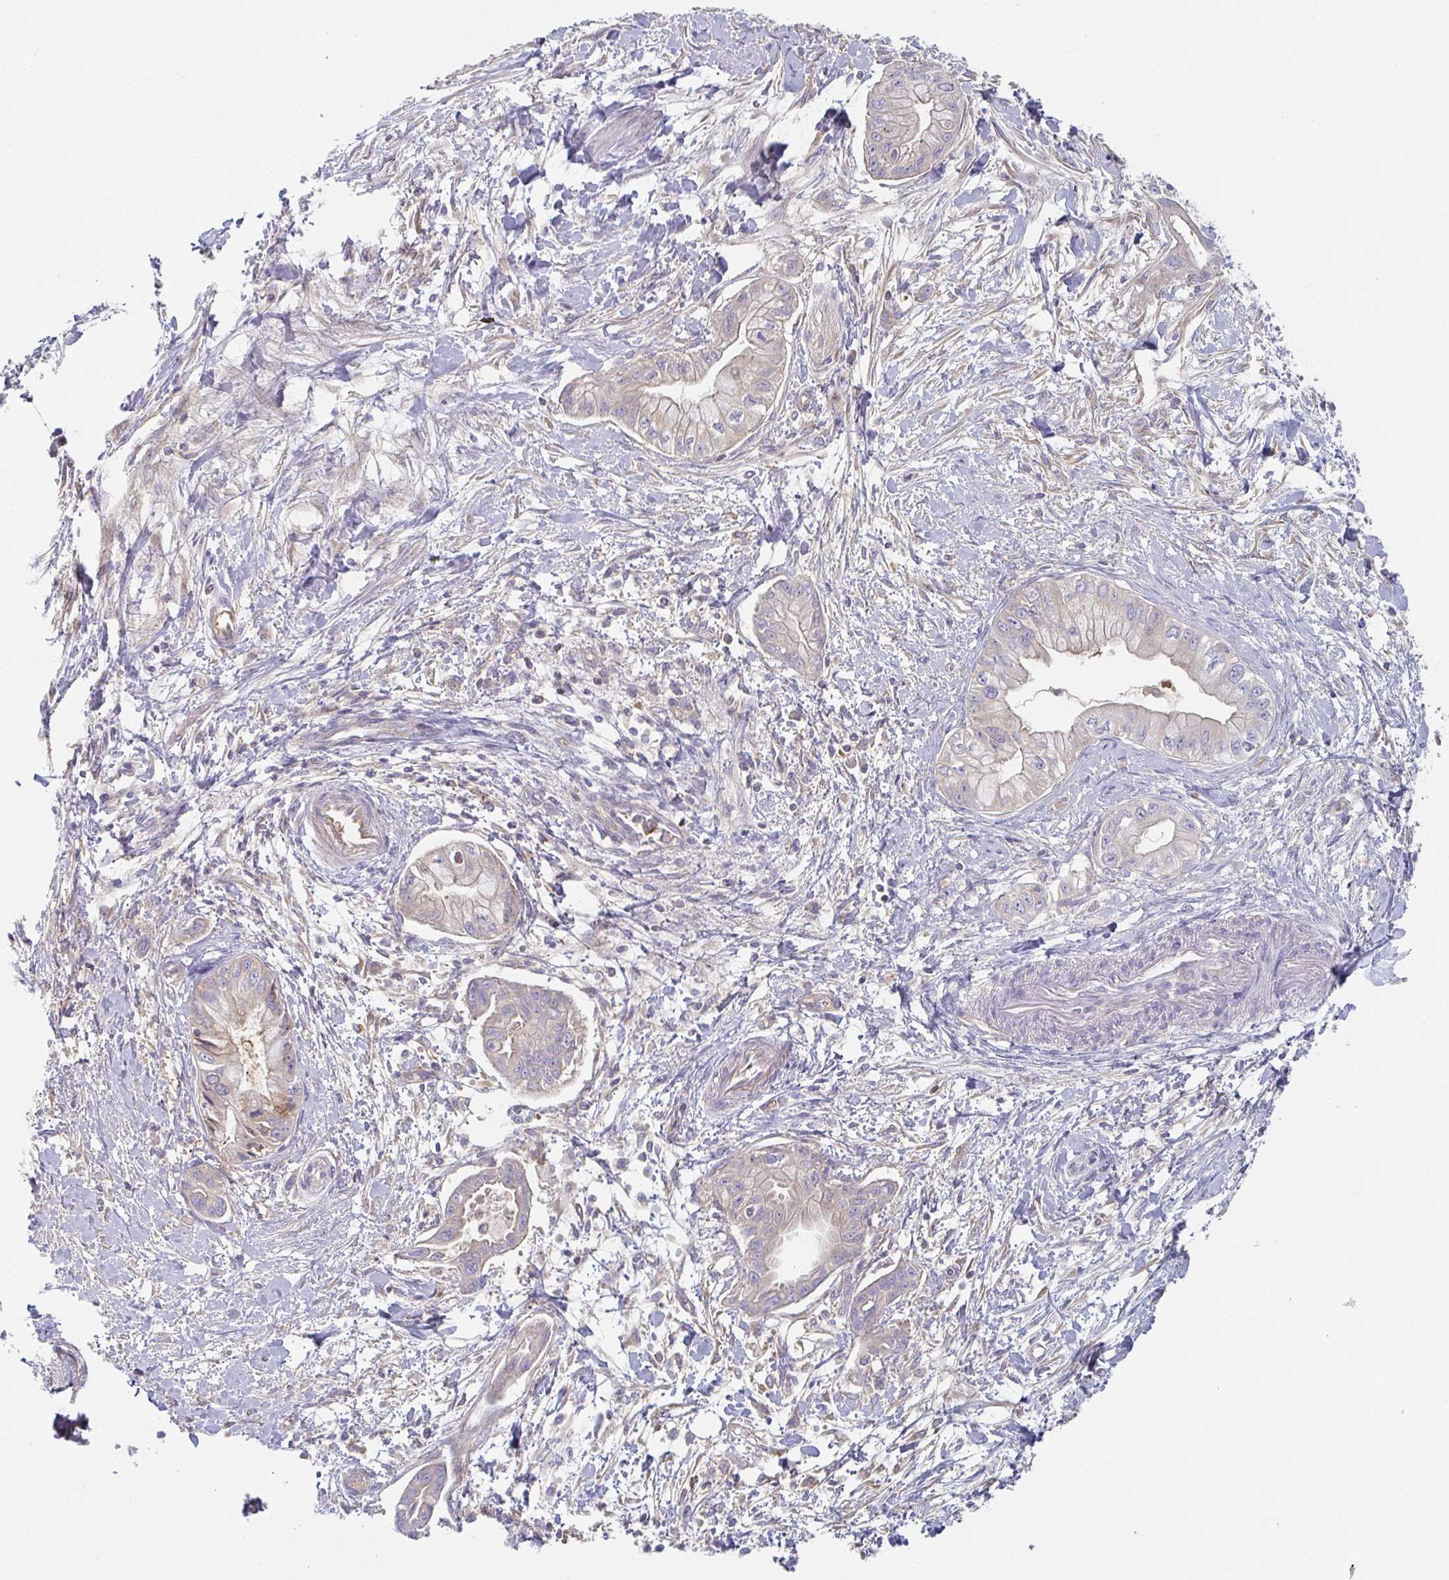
{"staining": {"intensity": "negative", "quantity": "none", "location": "none"}, "tissue": "pancreatic cancer", "cell_type": "Tumor cells", "image_type": "cancer", "snomed": [{"axis": "morphology", "description": "Adenocarcinoma, NOS"}, {"axis": "topography", "description": "Pancreas"}], "caption": "DAB (3,3'-diaminobenzidine) immunohistochemical staining of pancreatic adenocarcinoma exhibits no significant expression in tumor cells.", "gene": "AMPD2", "patient": {"sex": "male", "age": 48}}